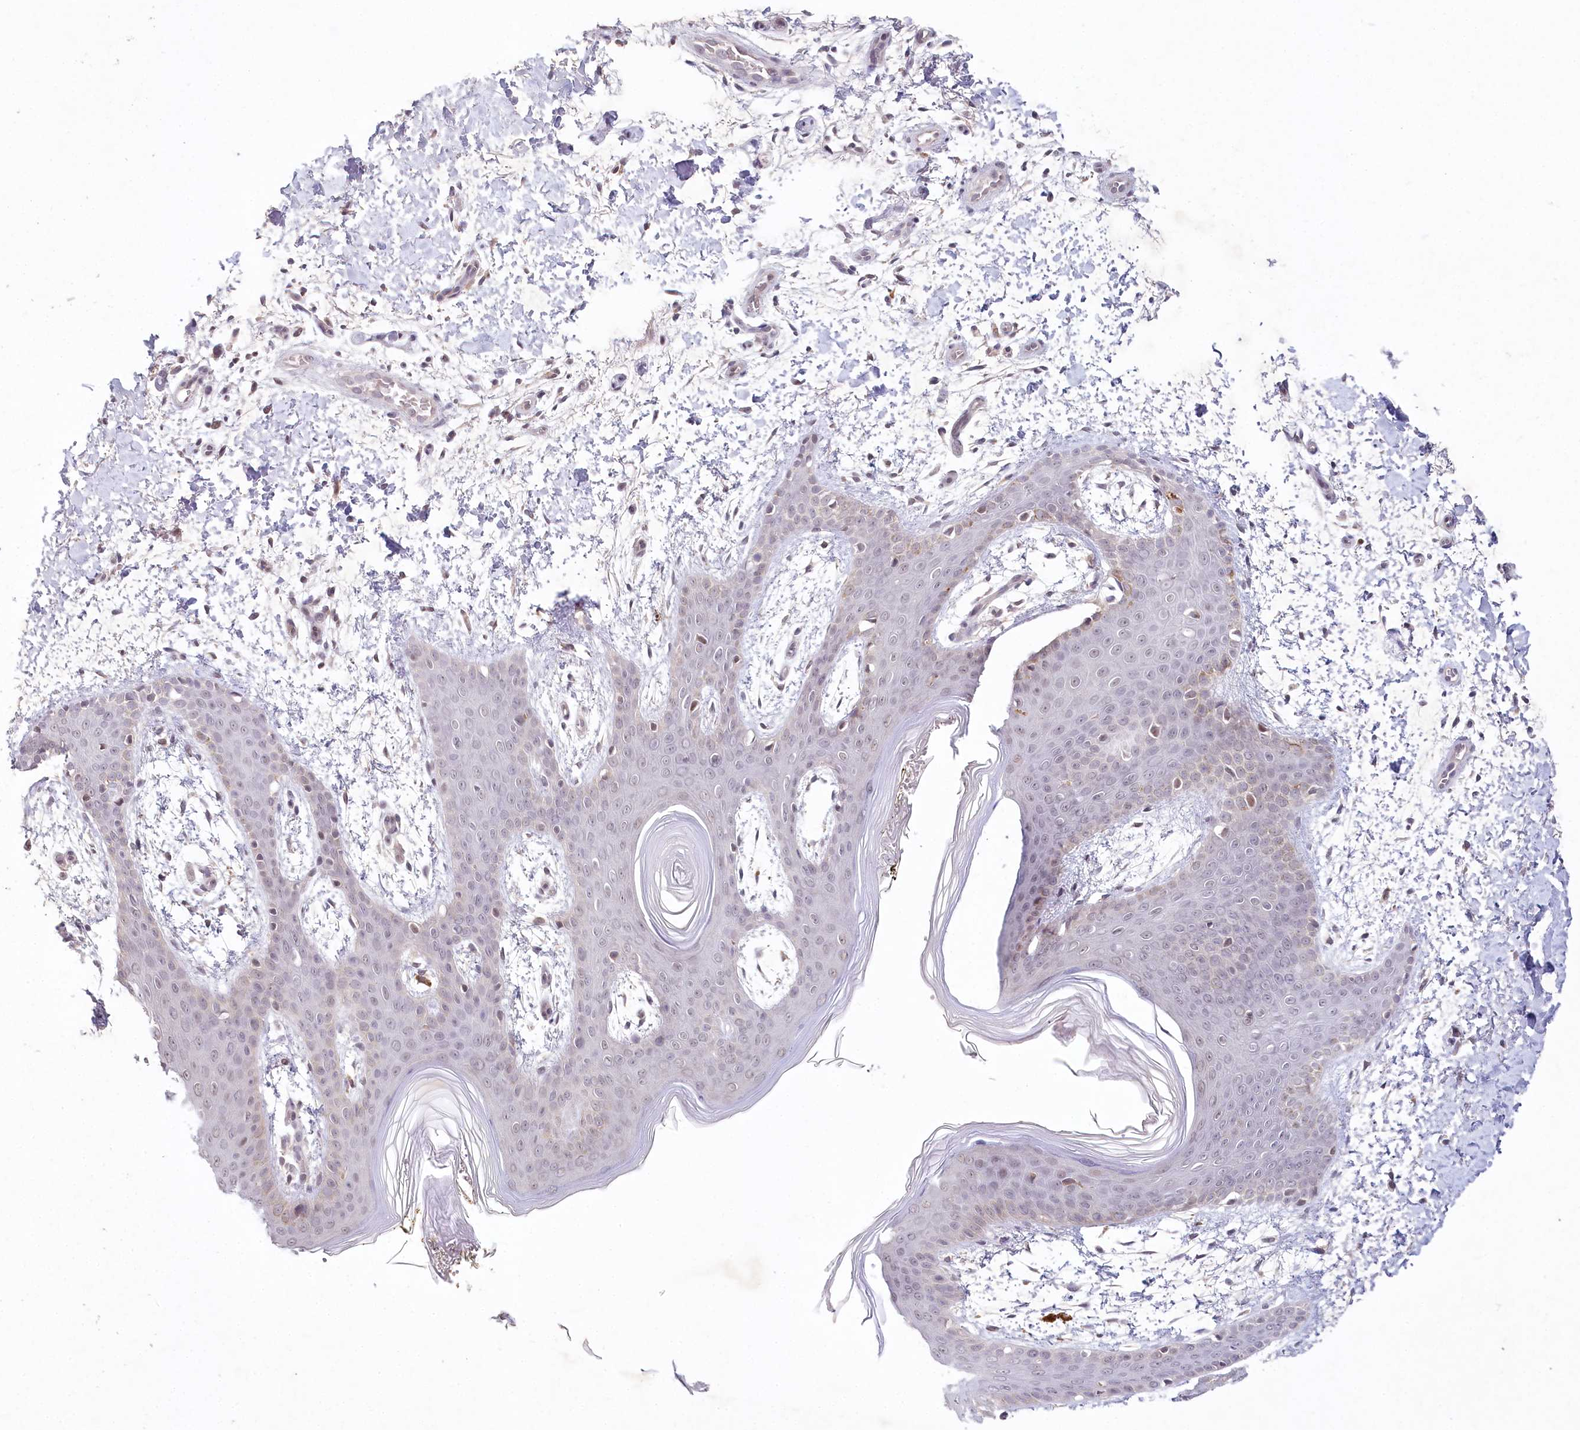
{"staining": {"intensity": "weak", "quantity": ">75%", "location": "cytoplasmic/membranous,nuclear"}, "tissue": "skin", "cell_type": "Fibroblasts", "image_type": "normal", "snomed": [{"axis": "morphology", "description": "Normal tissue, NOS"}, {"axis": "topography", "description": "Skin"}], "caption": "Skin stained with DAB immunohistochemistry displays low levels of weak cytoplasmic/membranous,nuclear positivity in about >75% of fibroblasts. Nuclei are stained in blue.", "gene": "AMTN", "patient": {"sex": "male", "age": 36}}